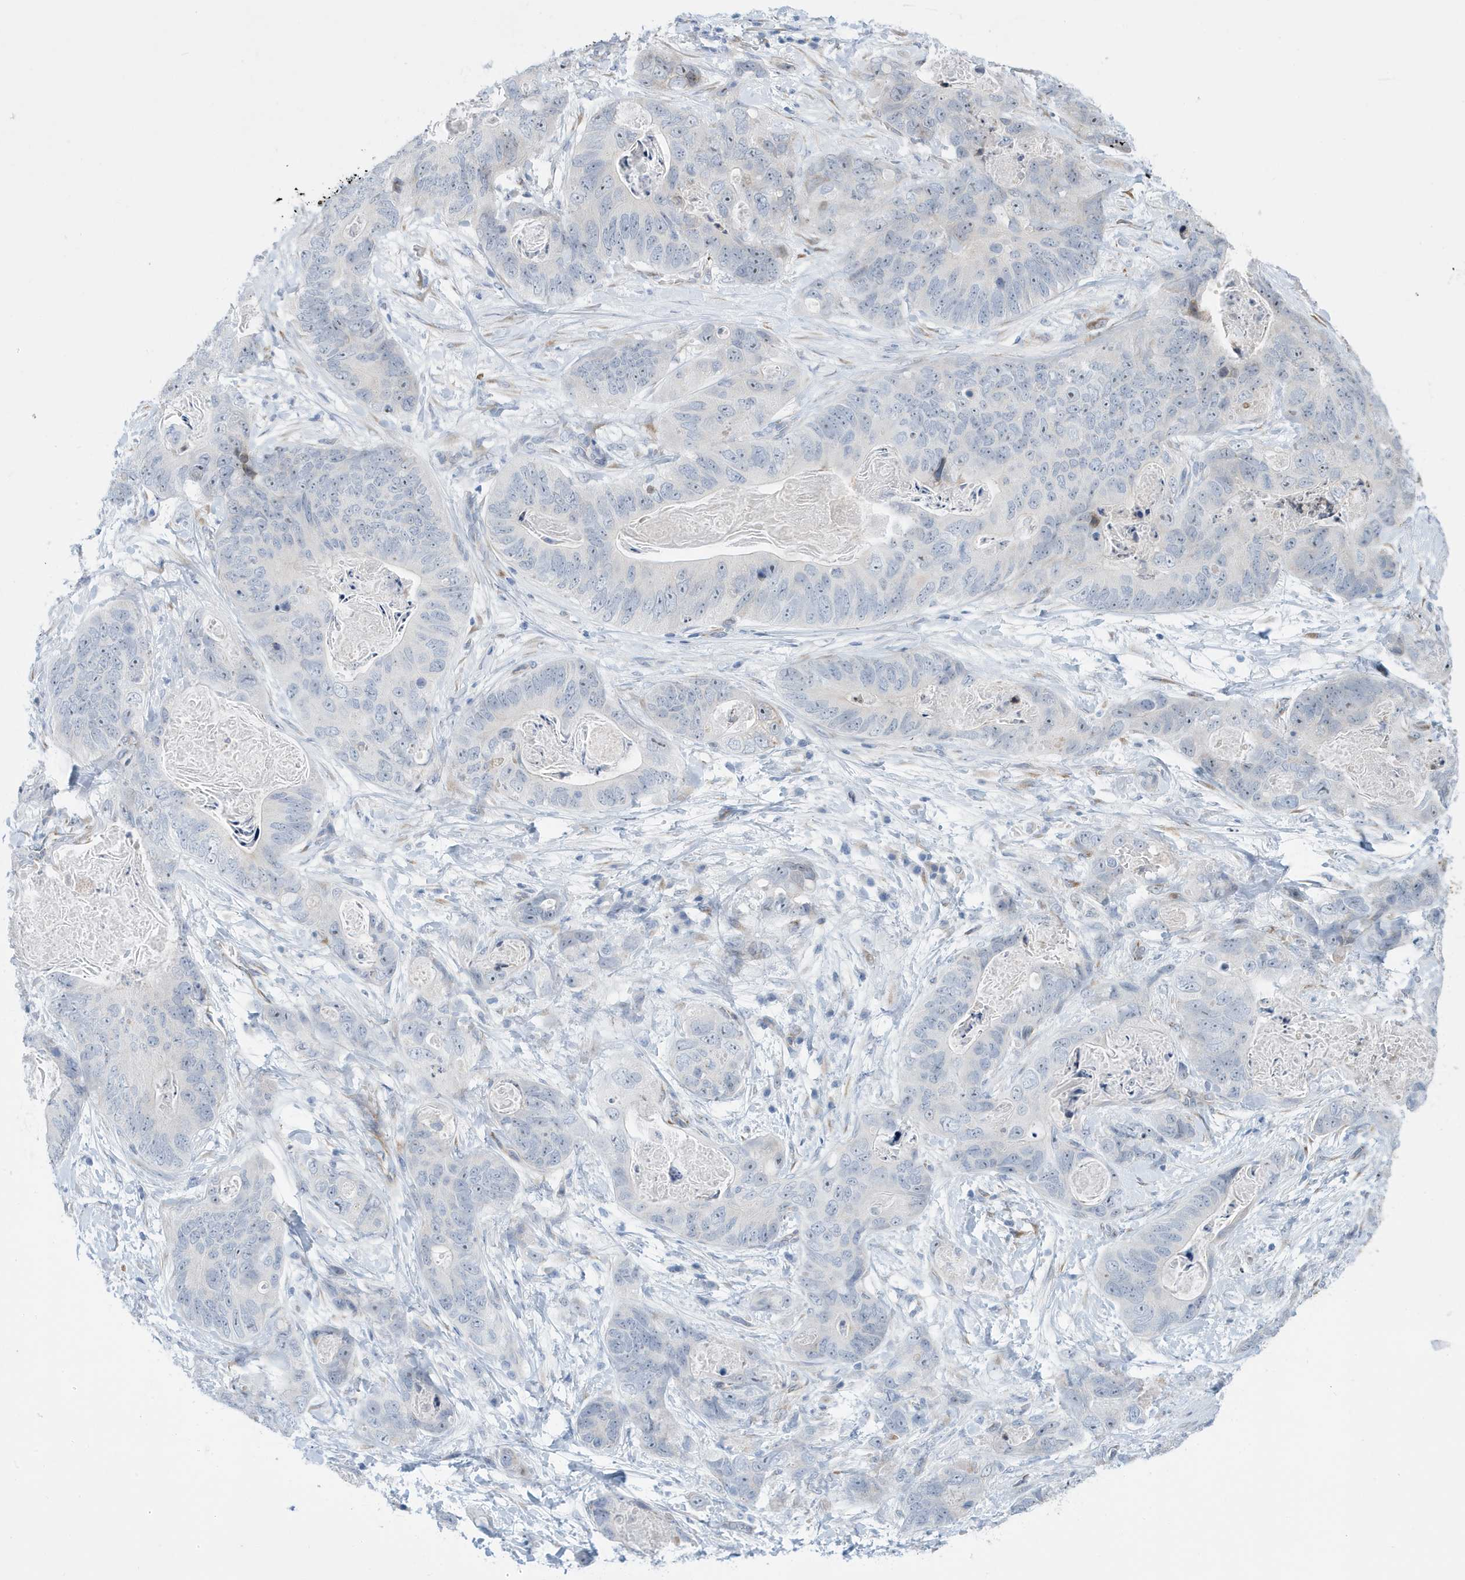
{"staining": {"intensity": "negative", "quantity": "none", "location": "none"}, "tissue": "stomach cancer", "cell_type": "Tumor cells", "image_type": "cancer", "snomed": [{"axis": "morphology", "description": "Adenocarcinoma, NOS"}, {"axis": "topography", "description": "Stomach"}], "caption": "An immunohistochemistry (IHC) photomicrograph of adenocarcinoma (stomach) is shown. There is no staining in tumor cells of adenocarcinoma (stomach).", "gene": "SEMA3F", "patient": {"sex": "female", "age": 89}}